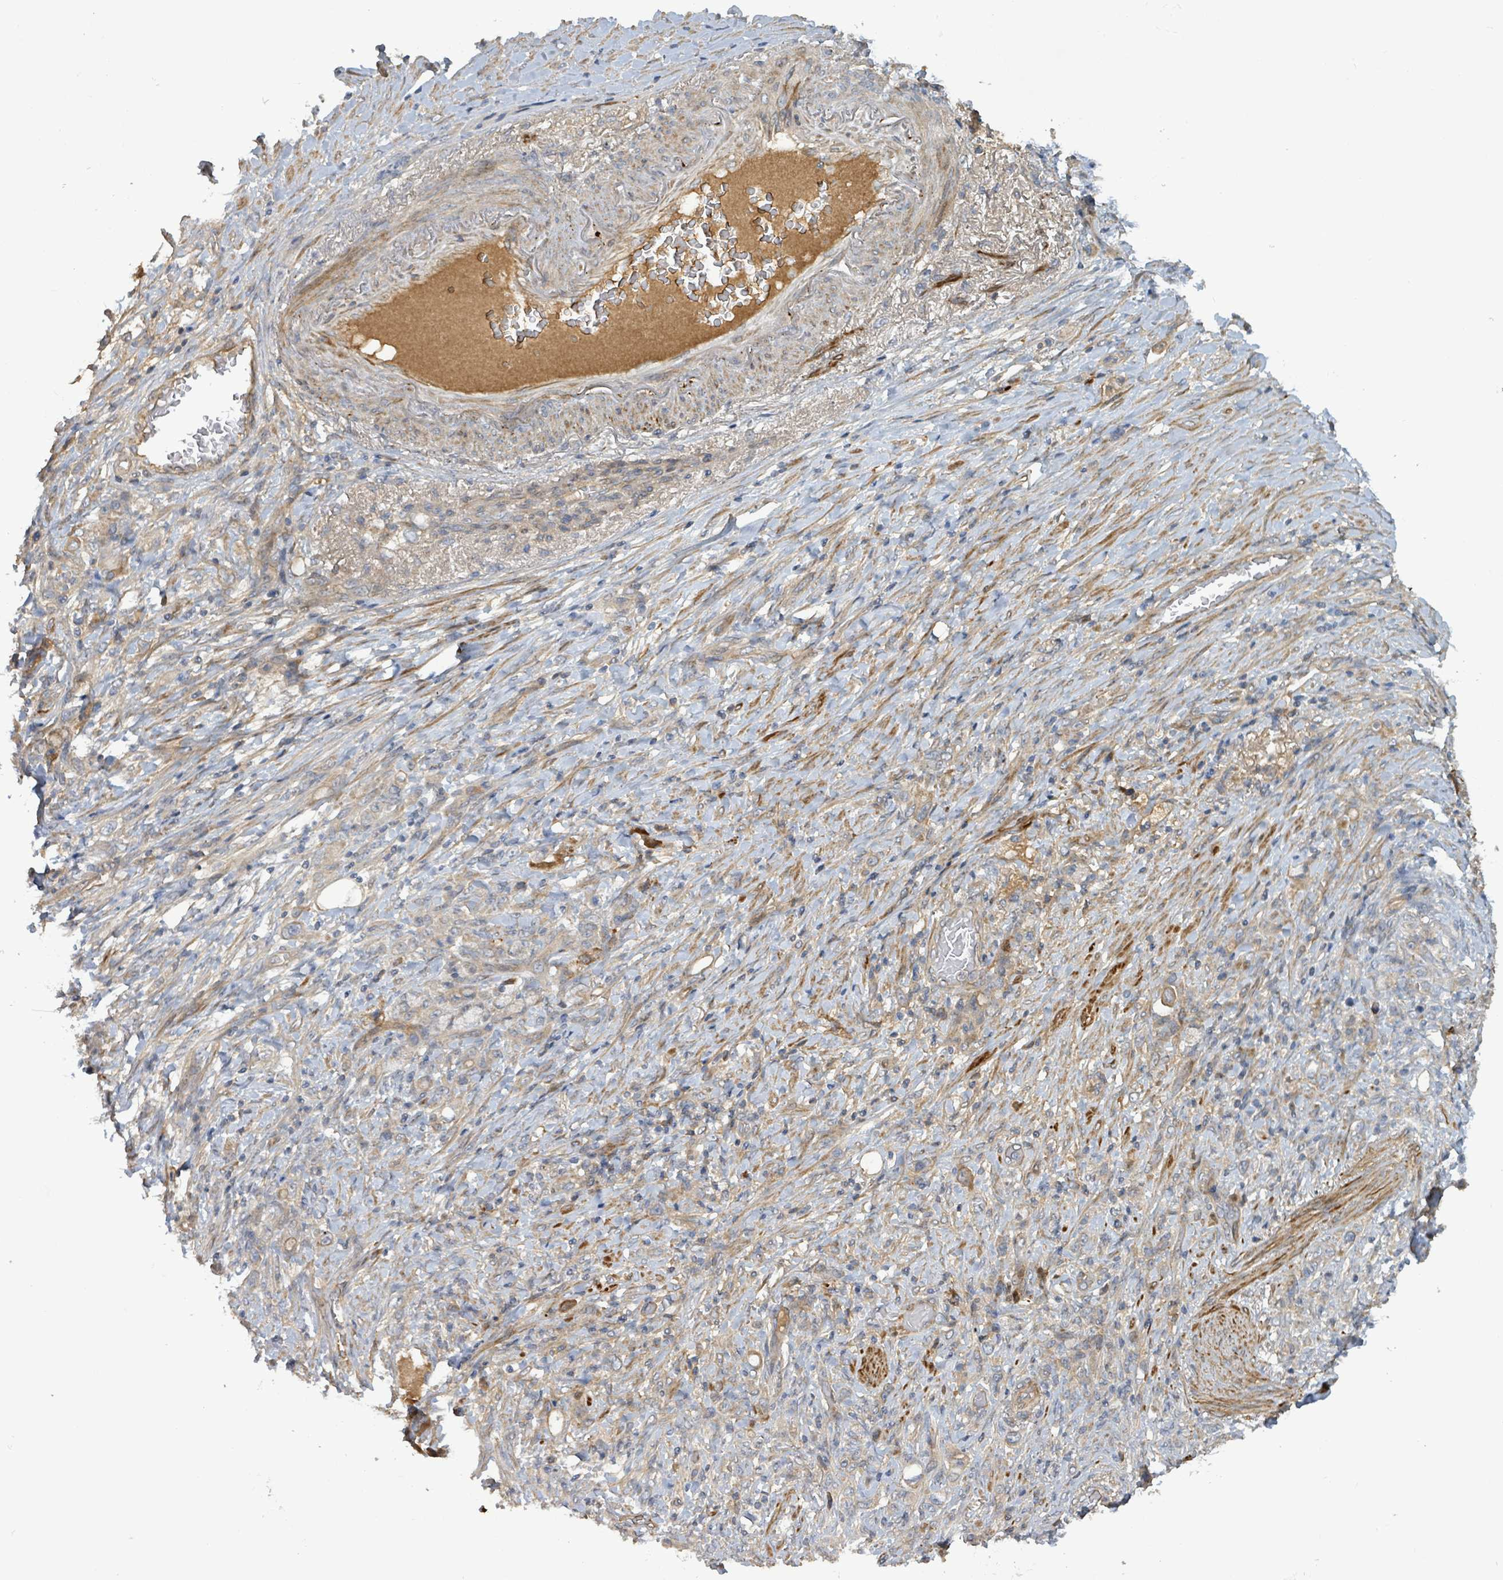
{"staining": {"intensity": "moderate", "quantity": "<25%", "location": "cytoplasmic/membranous"}, "tissue": "stomach cancer", "cell_type": "Tumor cells", "image_type": "cancer", "snomed": [{"axis": "morphology", "description": "Adenocarcinoma, NOS"}, {"axis": "topography", "description": "Stomach"}], "caption": "Stomach adenocarcinoma tissue reveals moderate cytoplasmic/membranous positivity in about <25% of tumor cells, visualized by immunohistochemistry.", "gene": "STARD4", "patient": {"sex": "female", "age": 79}}